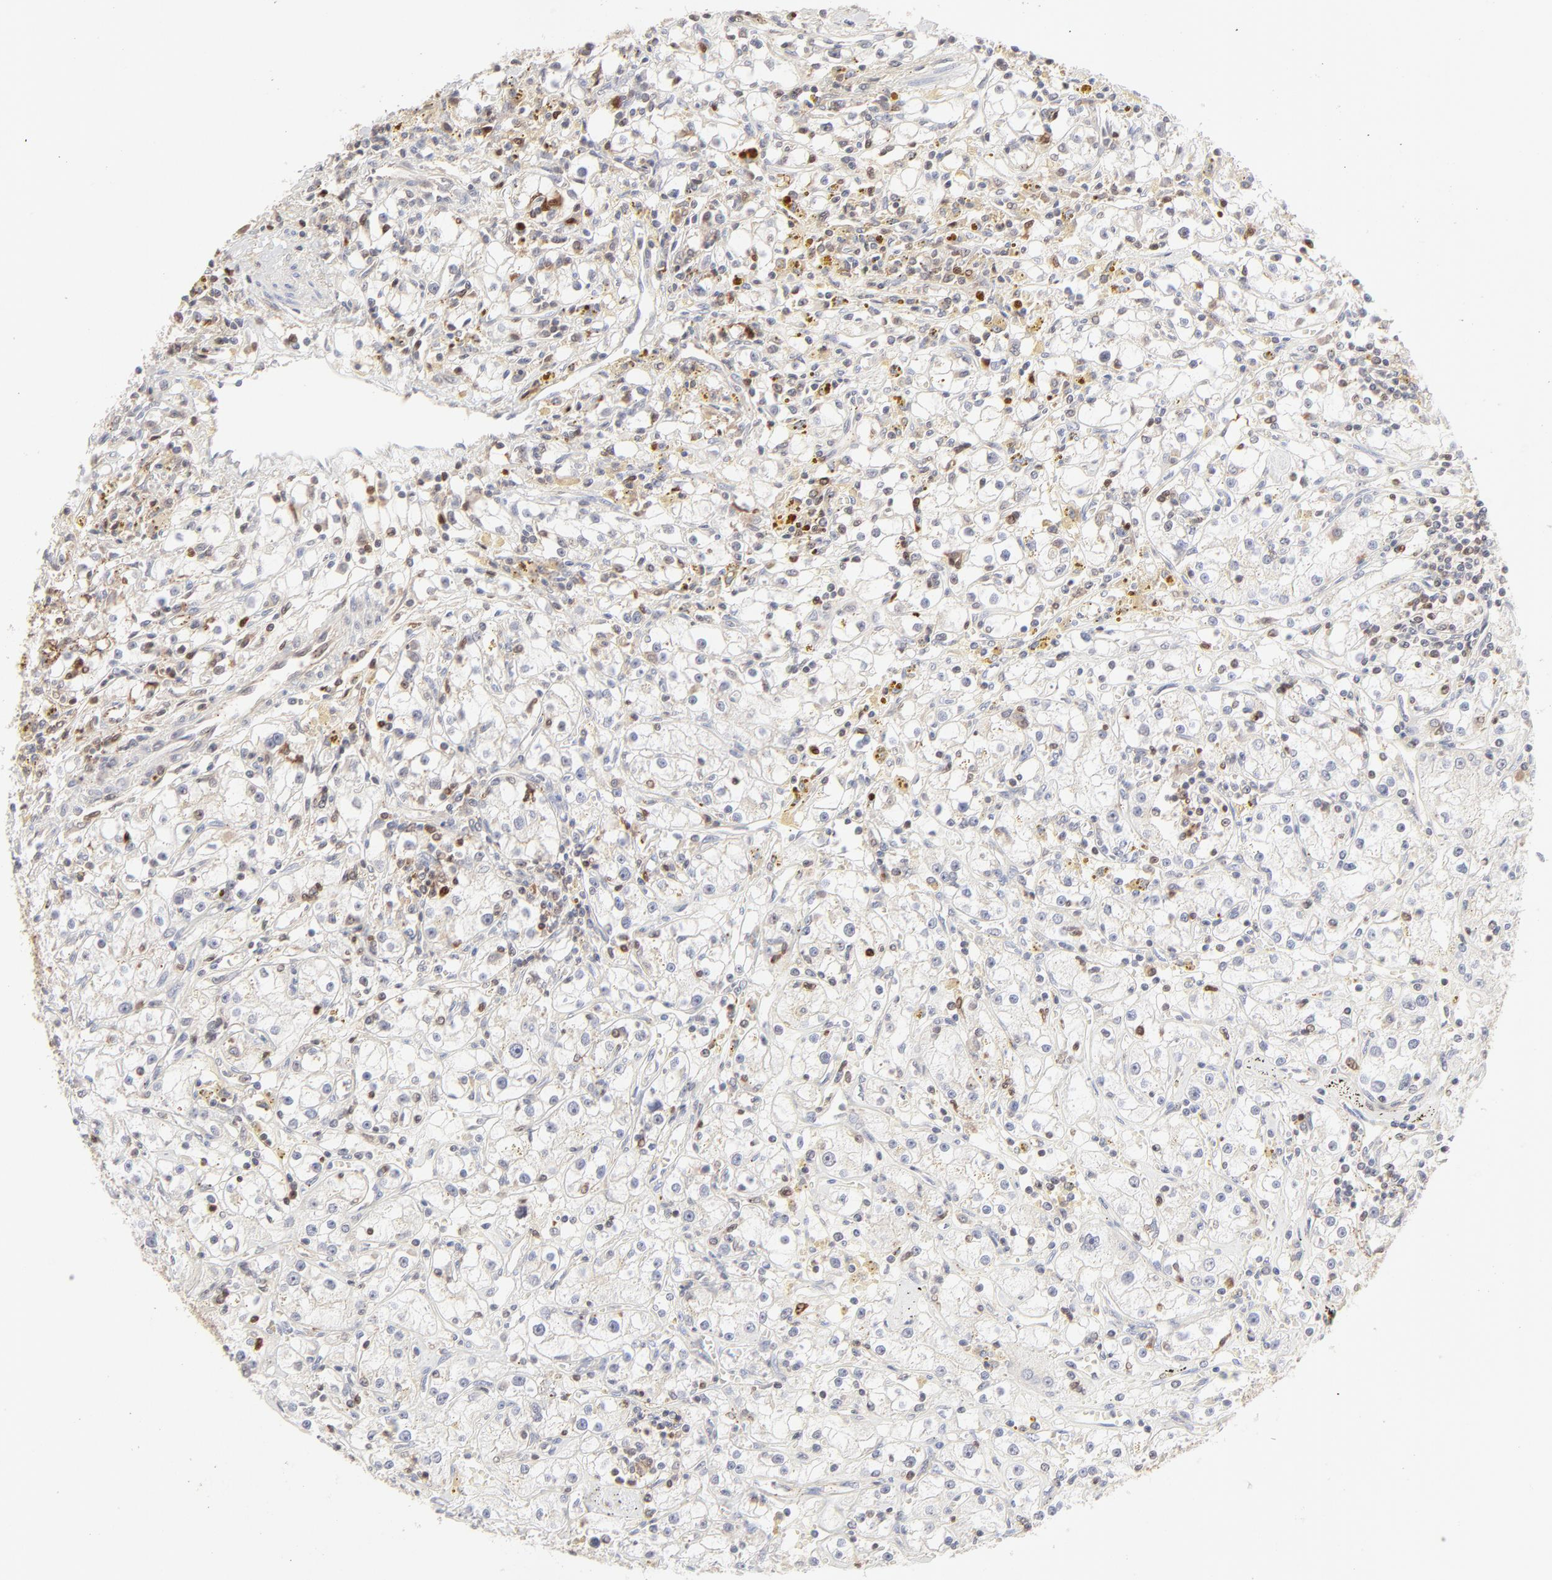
{"staining": {"intensity": "negative", "quantity": "none", "location": "none"}, "tissue": "renal cancer", "cell_type": "Tumor cells", "image_type": "cancer", "snomed": [{"axis": "morphology", "description": "Adenocarcinoma, NOS"}, {"axis": "topography", "description": "Kidney"}], "caption": "Protein analysis of renal adenocarcinoma exhibits no significant expression in tumor cells. (Stains: DAB immunohistochemistry with hematoxylin counter stain, Microscopy: brightfield microscopy at high magnification).", "gene": "CDK6", "patient": {"sex": "male", "age": 56}}